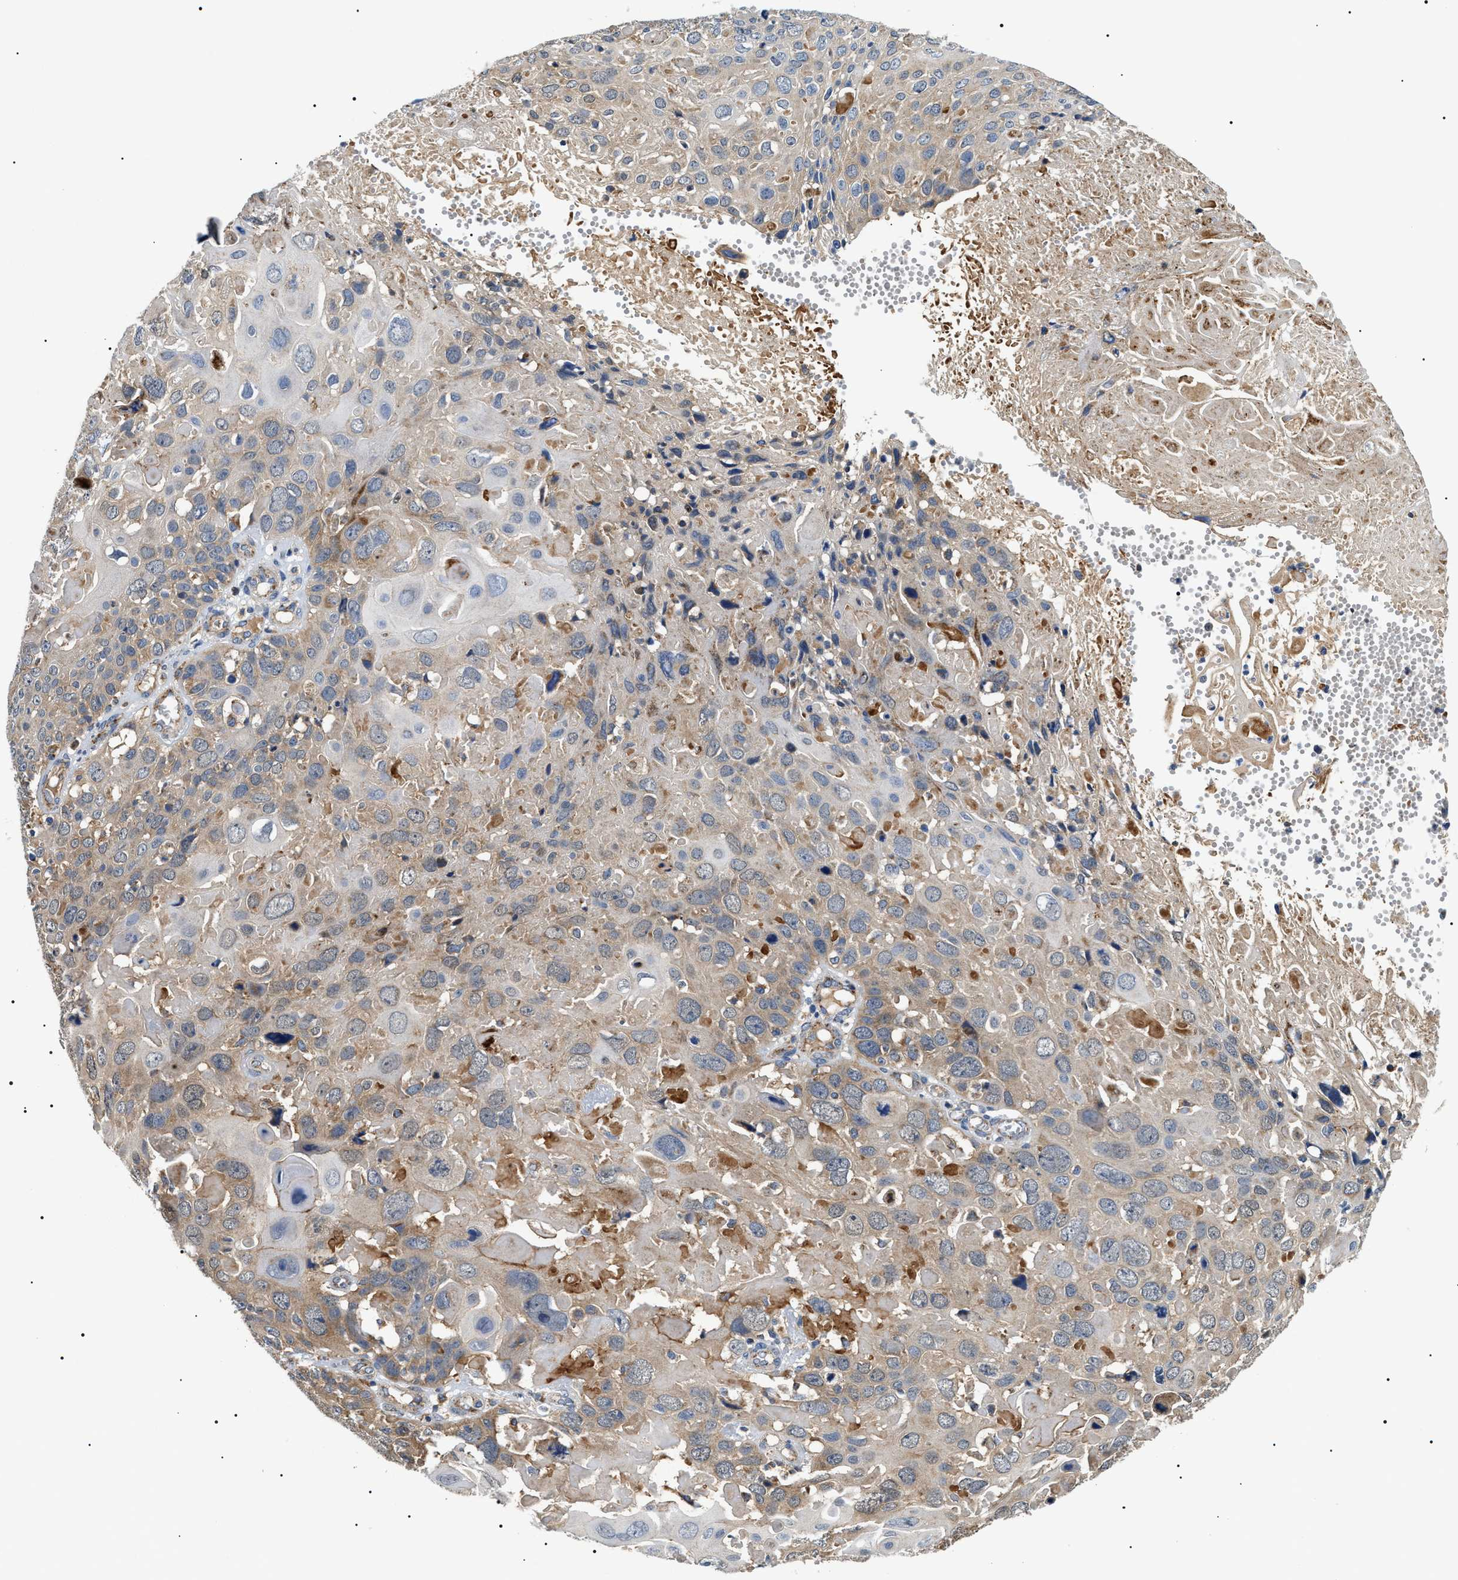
{"staining": {"intensity": "moderate", "quantity": "25%-75%", "location": "cytoplasmic/membranous"}, "tissue": "cervical cancer", "cell_type": "Tumor cells", "image_type": "cancer", "snomed": [{"axis": "morphology", "description": "Squamous cell carcinoma, NOS"}, {"axis": "topography", "description": "Cervix"}], "caption": "Immunohistochemistry of cervical cancer (squamous cell carcinoma) exhibits medium levels of moderate cytoplasmic/membranous staining in approximately 25%-75% of tumor cells.", "gene": "OXSM", "patient": {"sex": "female", "age": 74}}